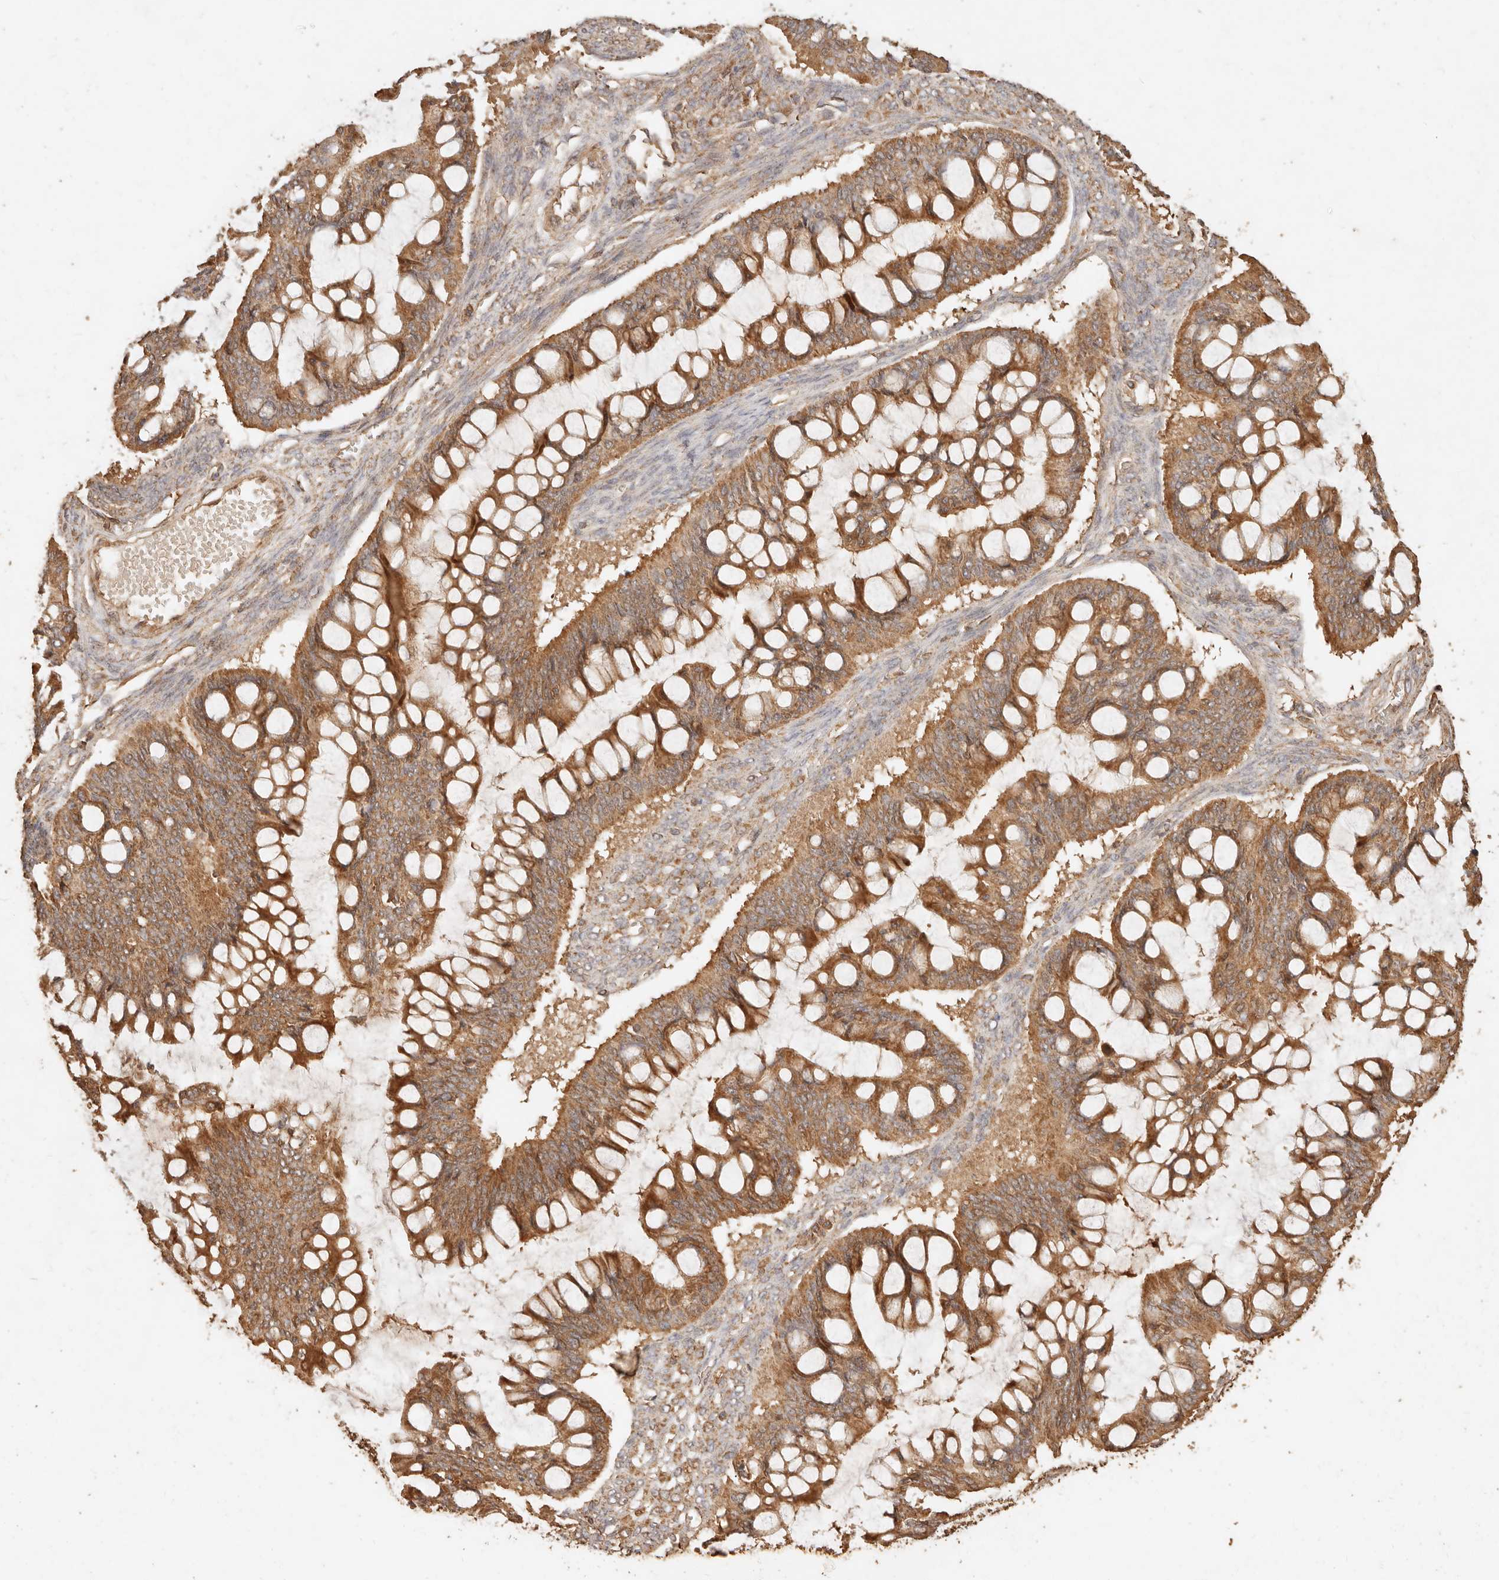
{"staining": {"intensity": "moderate", "quantity": ">75%", "location": "cytoplasmic/membranous"}, "tissue": "ovarian cancer", "cell_type": "Tumor cells", "image_type": "cancer", "snomed": [{"axis": "morphology", "description": "Cystadenocarcinoma, mucinous, NOS"}, {"axis": "topography", "description": "Ovary"}], "caption": "Immunohistochemical staining of ovarian cancer (mucinous cystadenocarcinoma) demonstrates moderate cytoplasmic/membranous protein expression in about >75% of tumor cells. The protein of interest is shown in brown color, while the nuclei are stained blue.", "gene": "FAM180B", "patient": {"sex": "female", "age": 73}}